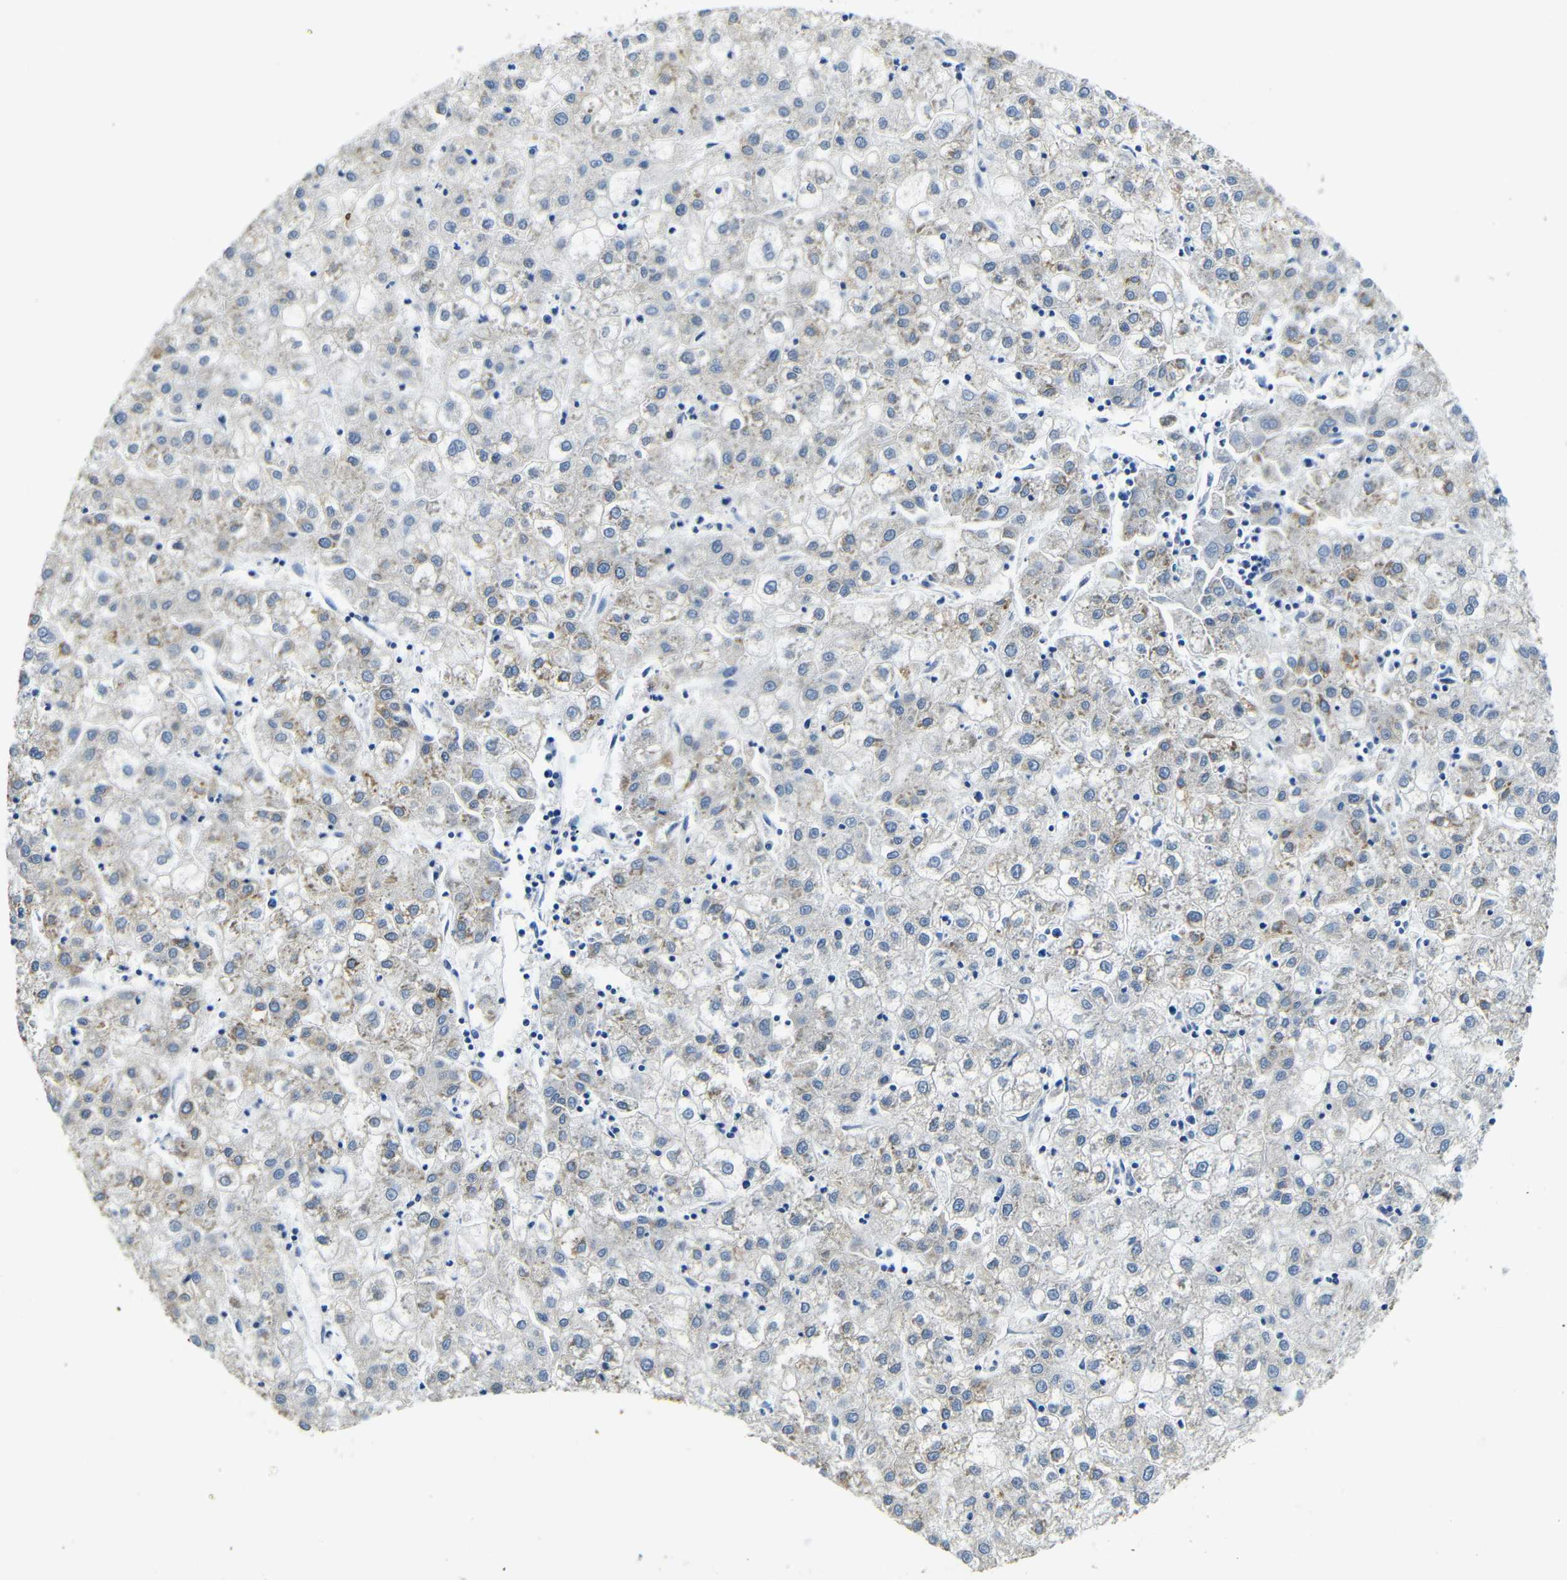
{"staining": {"intensity": "weak", "quantity": "25%-75%", "location": "cytoplasmic/membranous"}, "tissue": "liver cancer", "cell_type": "Tumor cells", "image_type": "cancer", "snomed": [{"axis": "morphology", "description": "Carcinoma, Hepatocellular, NOS"}, {"axis": "topography", "description": "Liver"}], "caption": "DAB (3,3'-diaminobenzidine) immunohistochemical staining of human liver cancer reveals weak cytoplasmic/membranous protein positivity in approximately 25%-75% of tumor cells. (DAB (3,3'-diaminobenzidine) = brown stain, brightfield microscopy at high magnification).", "gene": "FMO5", "patient": {"sex": "male", "age": 72}}